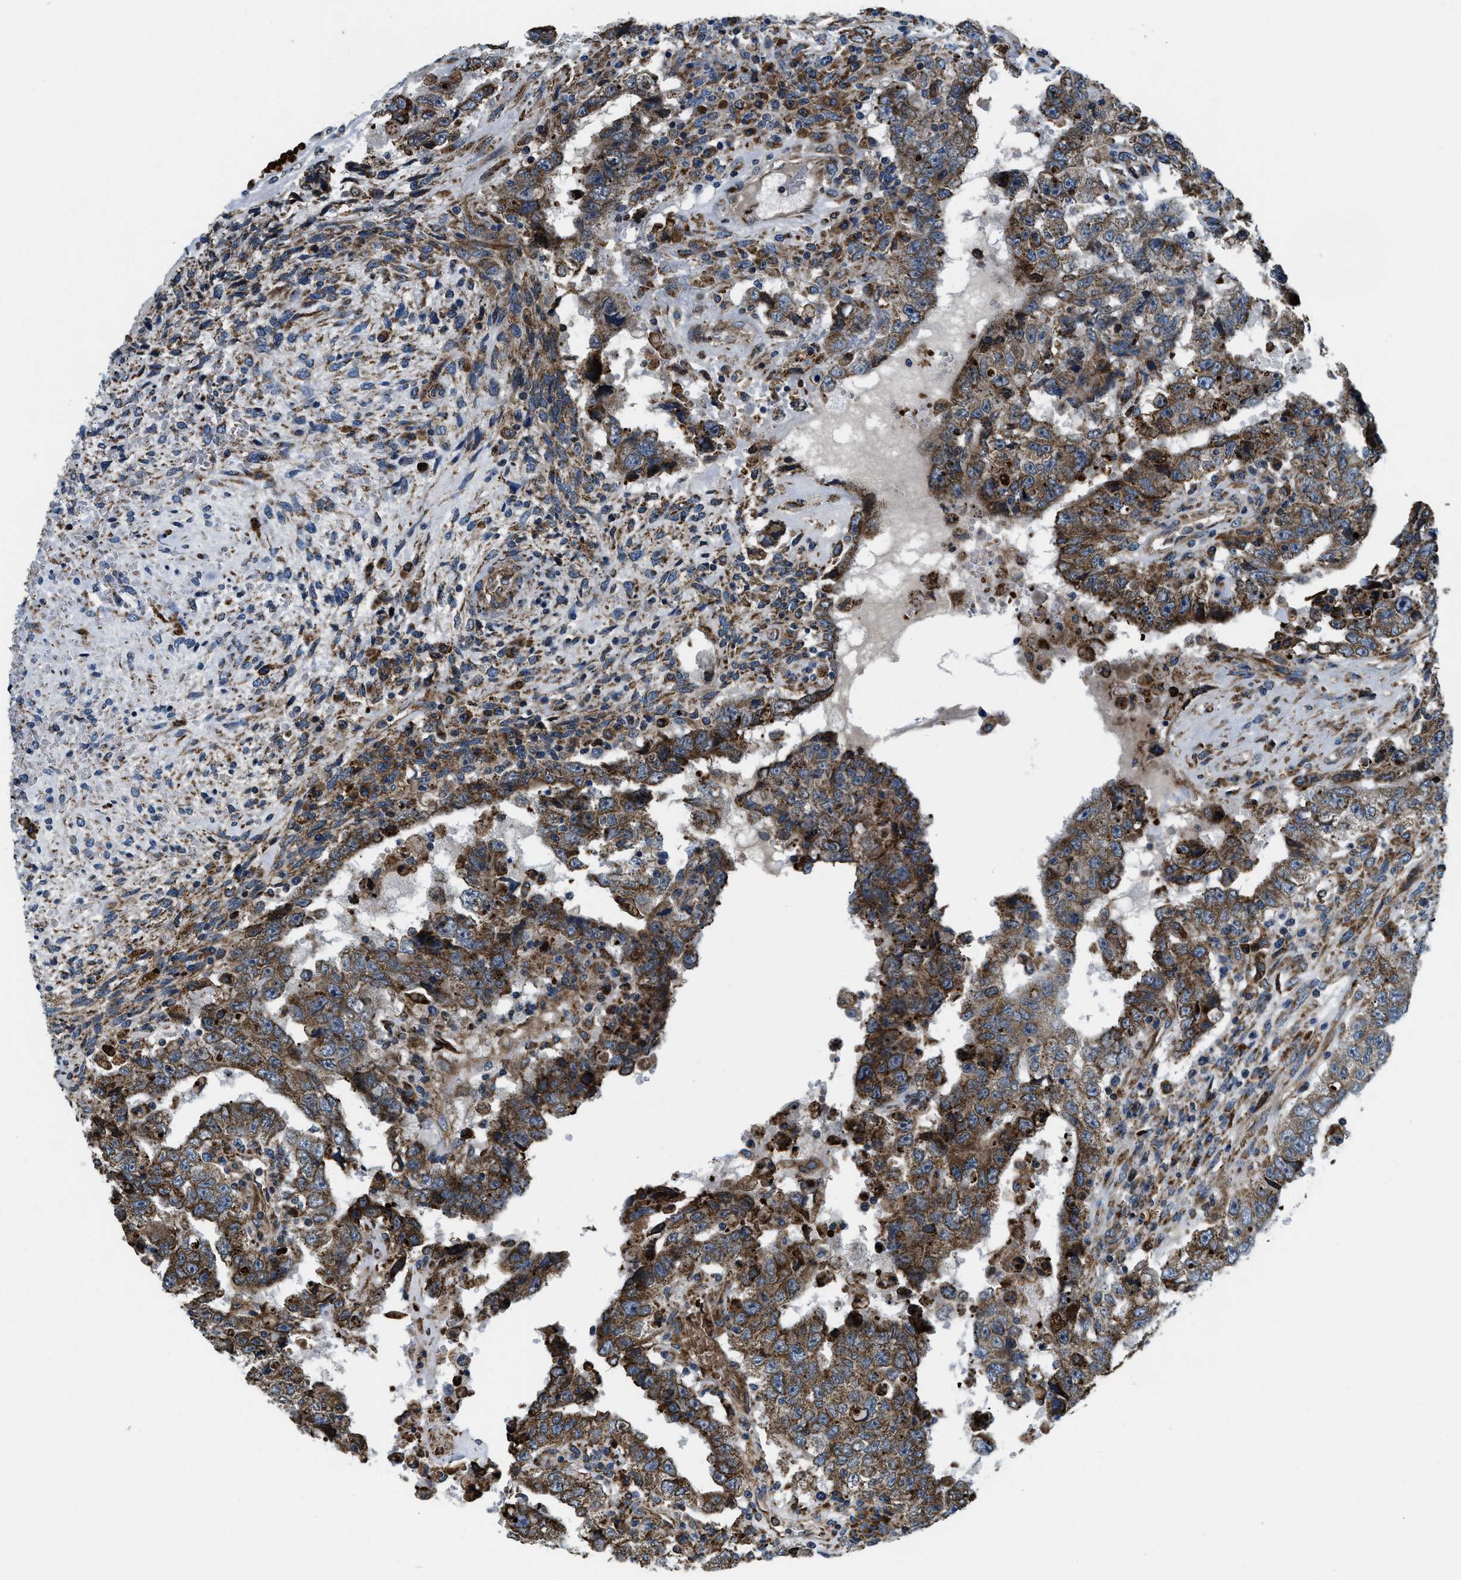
{"staining": {"intensity": "moderate", "quantity": ">75%", "location": "cytoplasmic/membranous"}, "tissue": "testis cancer", "cell_type": "Tumor cells", "image_type": "cancer", "snomed": [{"axis": "morphology", "description": "Carcinoma, Embryonal, NOS"}, {"axis": "topography", "description": "Testis"}], "caption": "Immunohistochemistry (IHC) (DAB) staining of human testis cancer shows moderate cytoplasmic/membranous protein expression in approximately >75% of tumor cells.", "gene": "CSPG4", "patient": {"sex": "male", "age": 26}}